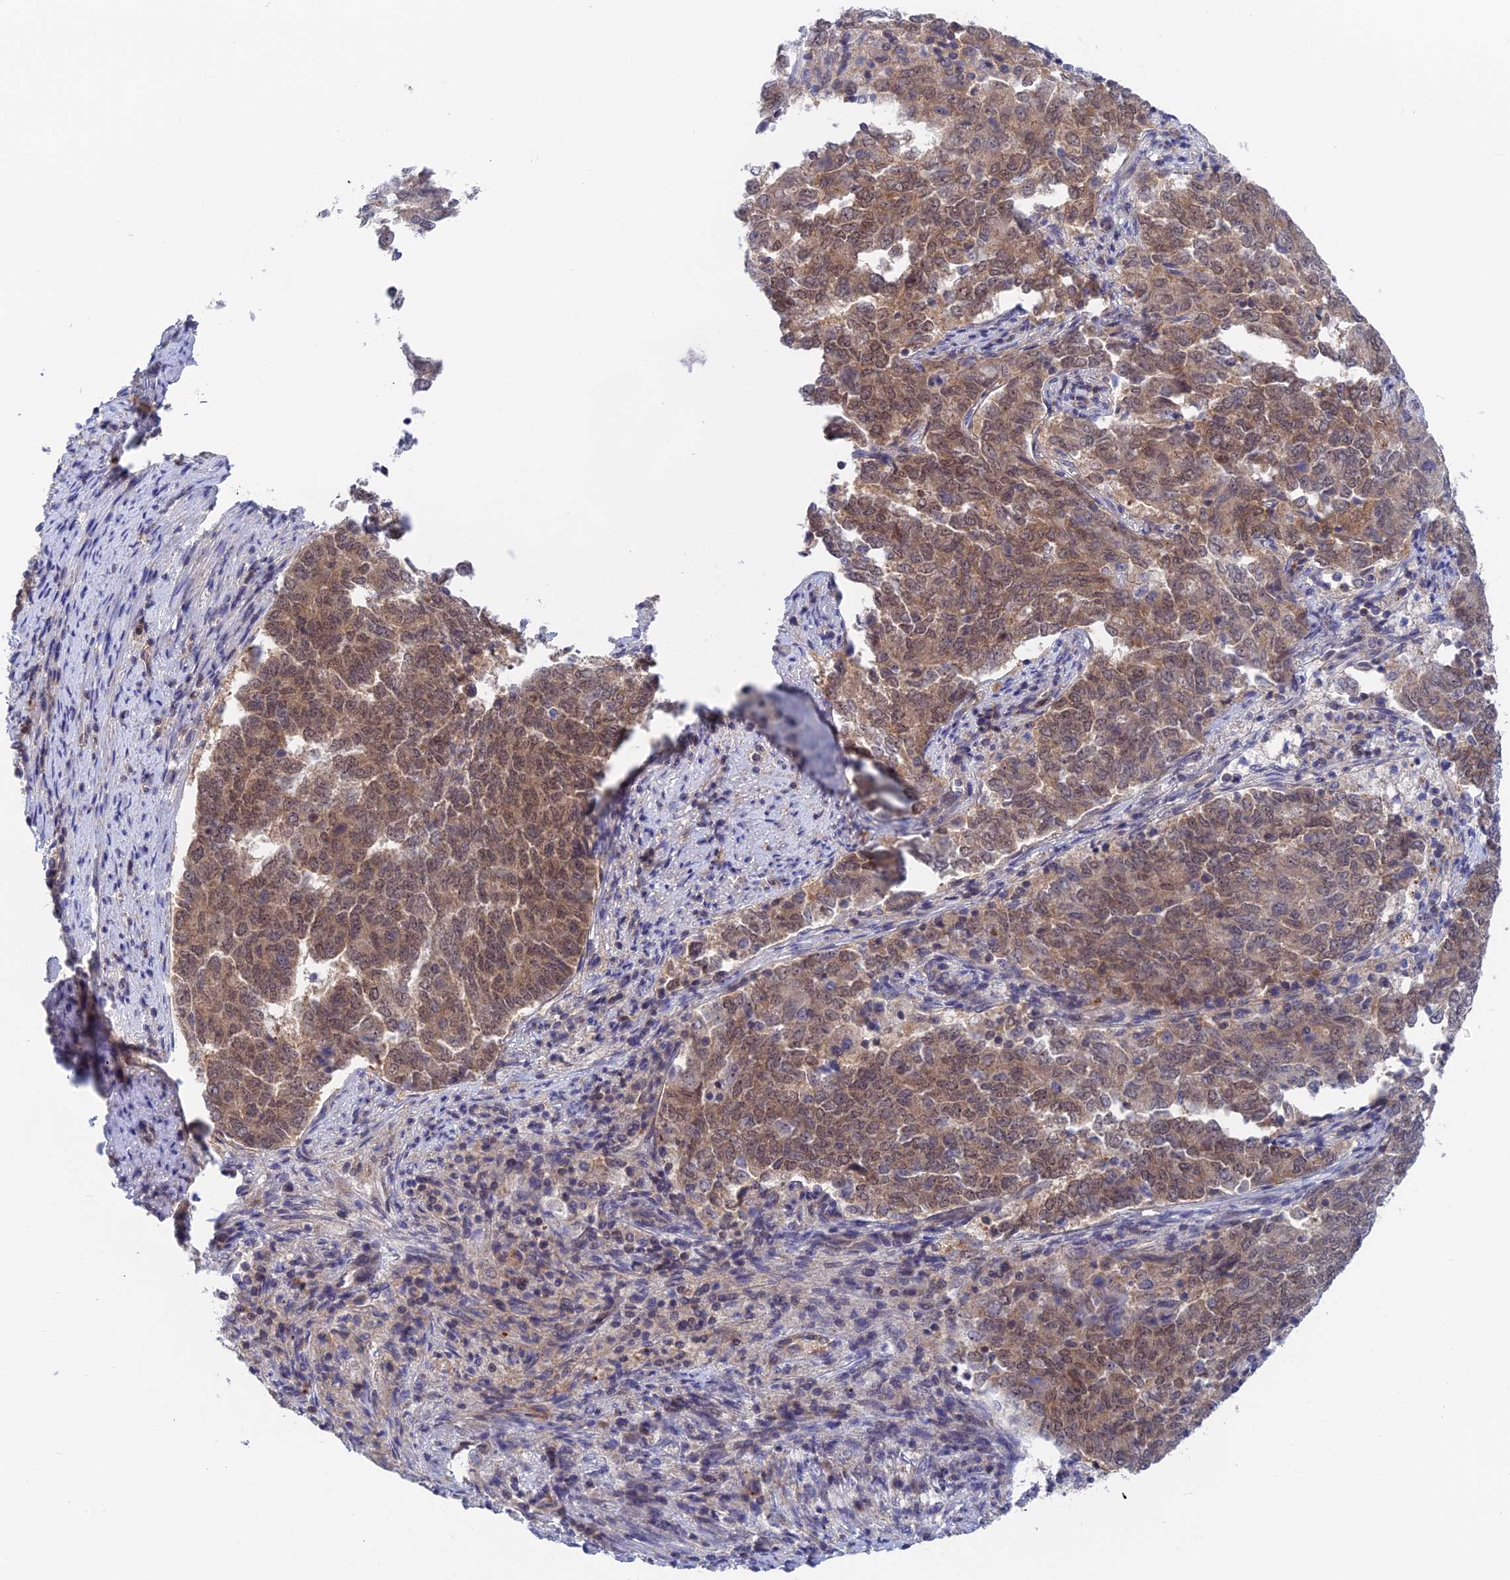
{"staining": {"intensity": "moderate", "quantity": ">75%", "location": "nuclear"}, "tissue": "endometrial cancer", "cell_type": "Tumor cells", "image_type": "cancer", "snomed": [{"axis": "morphology", "description": "Adenocarcinoma, NOS"}, {"axis": "topography", "description": "Endometrium"}], "caption": "Endometrial cancer (adenocarcinoma) tissue displays moderate nuclear positivity in about >75% of tumor cells, visualized by immunohistochemistry. The staining was performed using DAB to visualize the protein expression in brown, while the nuclei were stained in blue with hematoxylin (Magnification: 20x).", "gene": "TCEA1", "patient": {"sex": "female", "age": 80}}